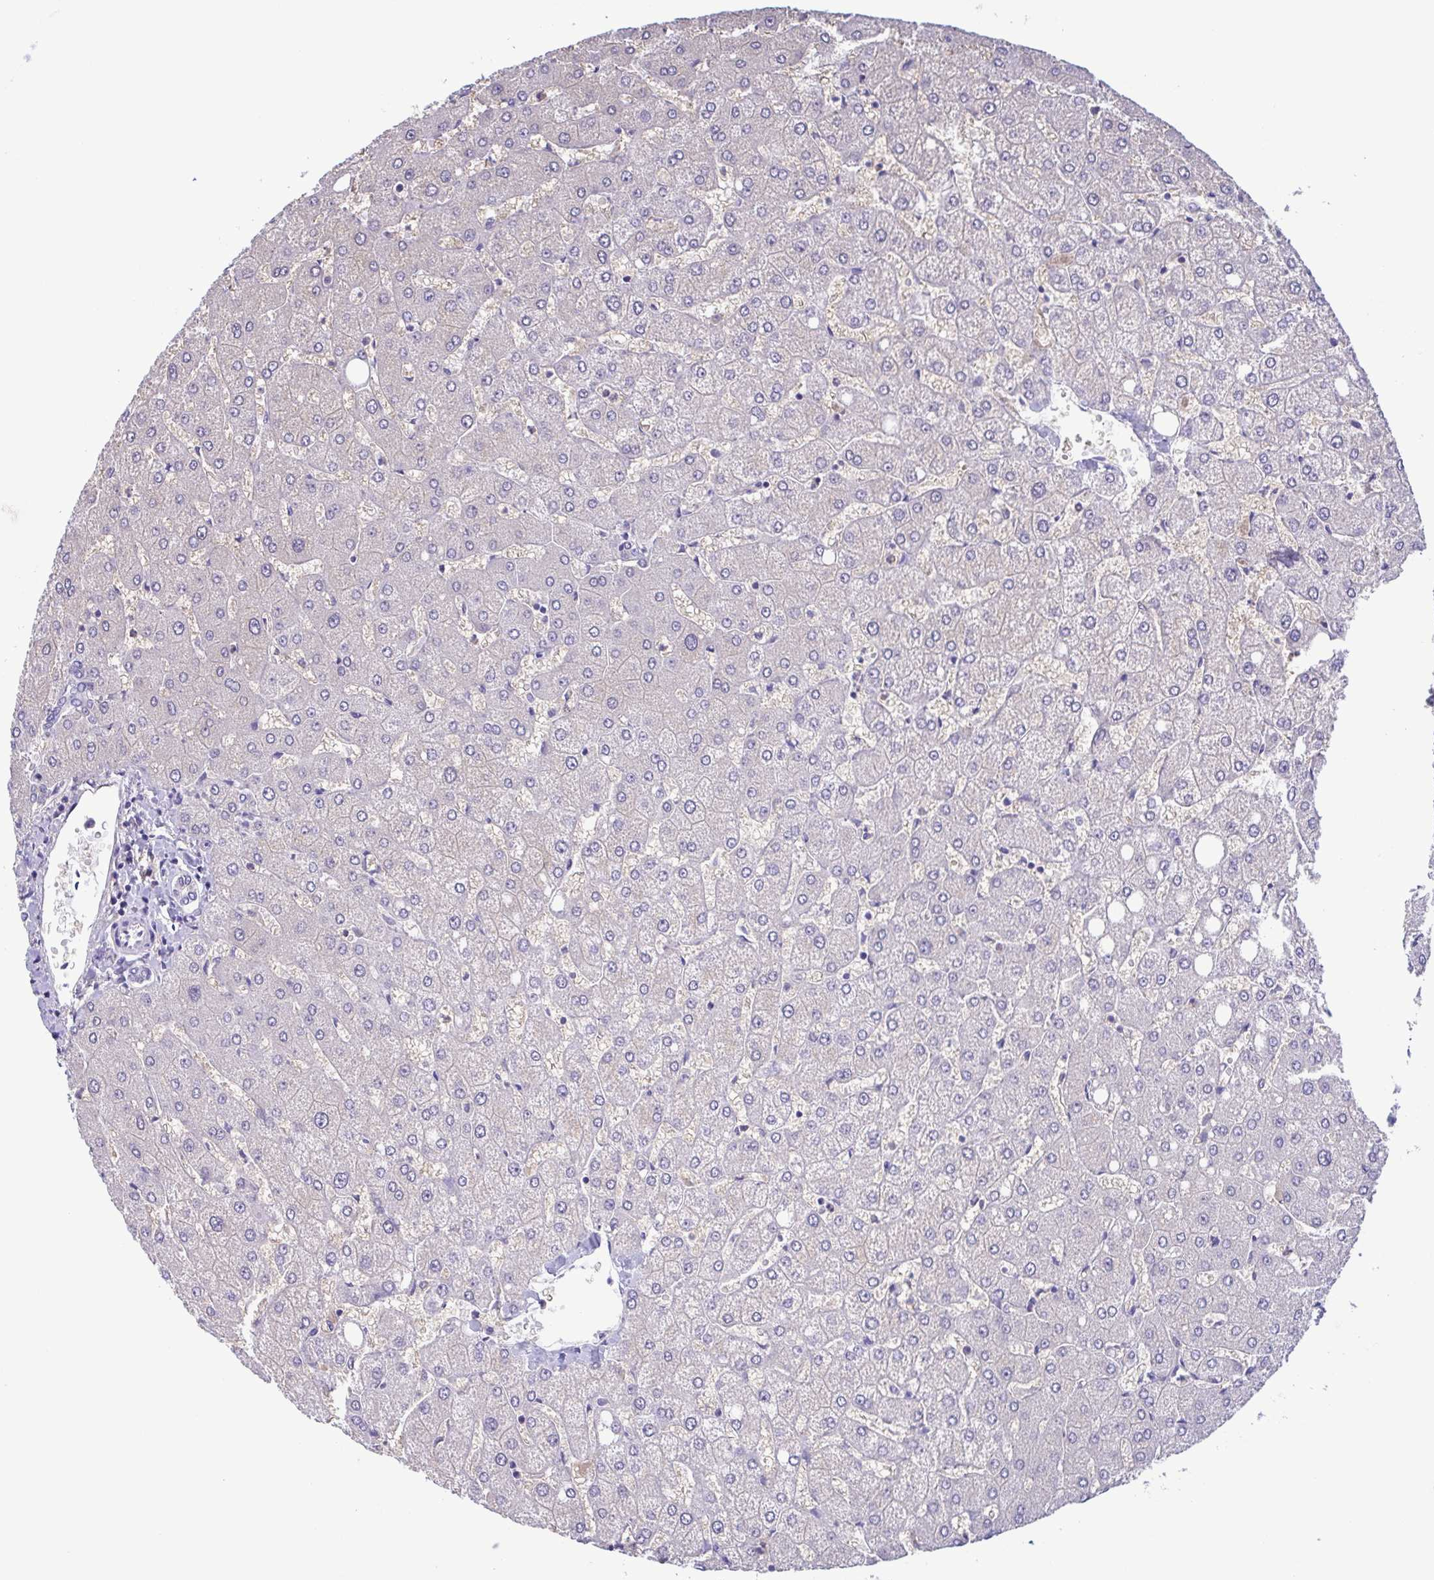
{"staining": {"intensity": "negative", "quantity": "none", "location": "none"}, "tissue": "liver", "cell_type": "Cholangiocytes", "image_type": "normal", "snomed": [{"axis": "morphology", "description": "Normal tissue, NOS"}, {"axis": "topography", "description": "Liver"}], "caption": "Cholangiocytes are negative for protein expression in normal human liver. (DAB (3,3'-diaminobenzidine) immunohistochemistry with hematoxylin counter stain).", "gene": "LDHC", "patient": {"sex": "female", "age": 54}}